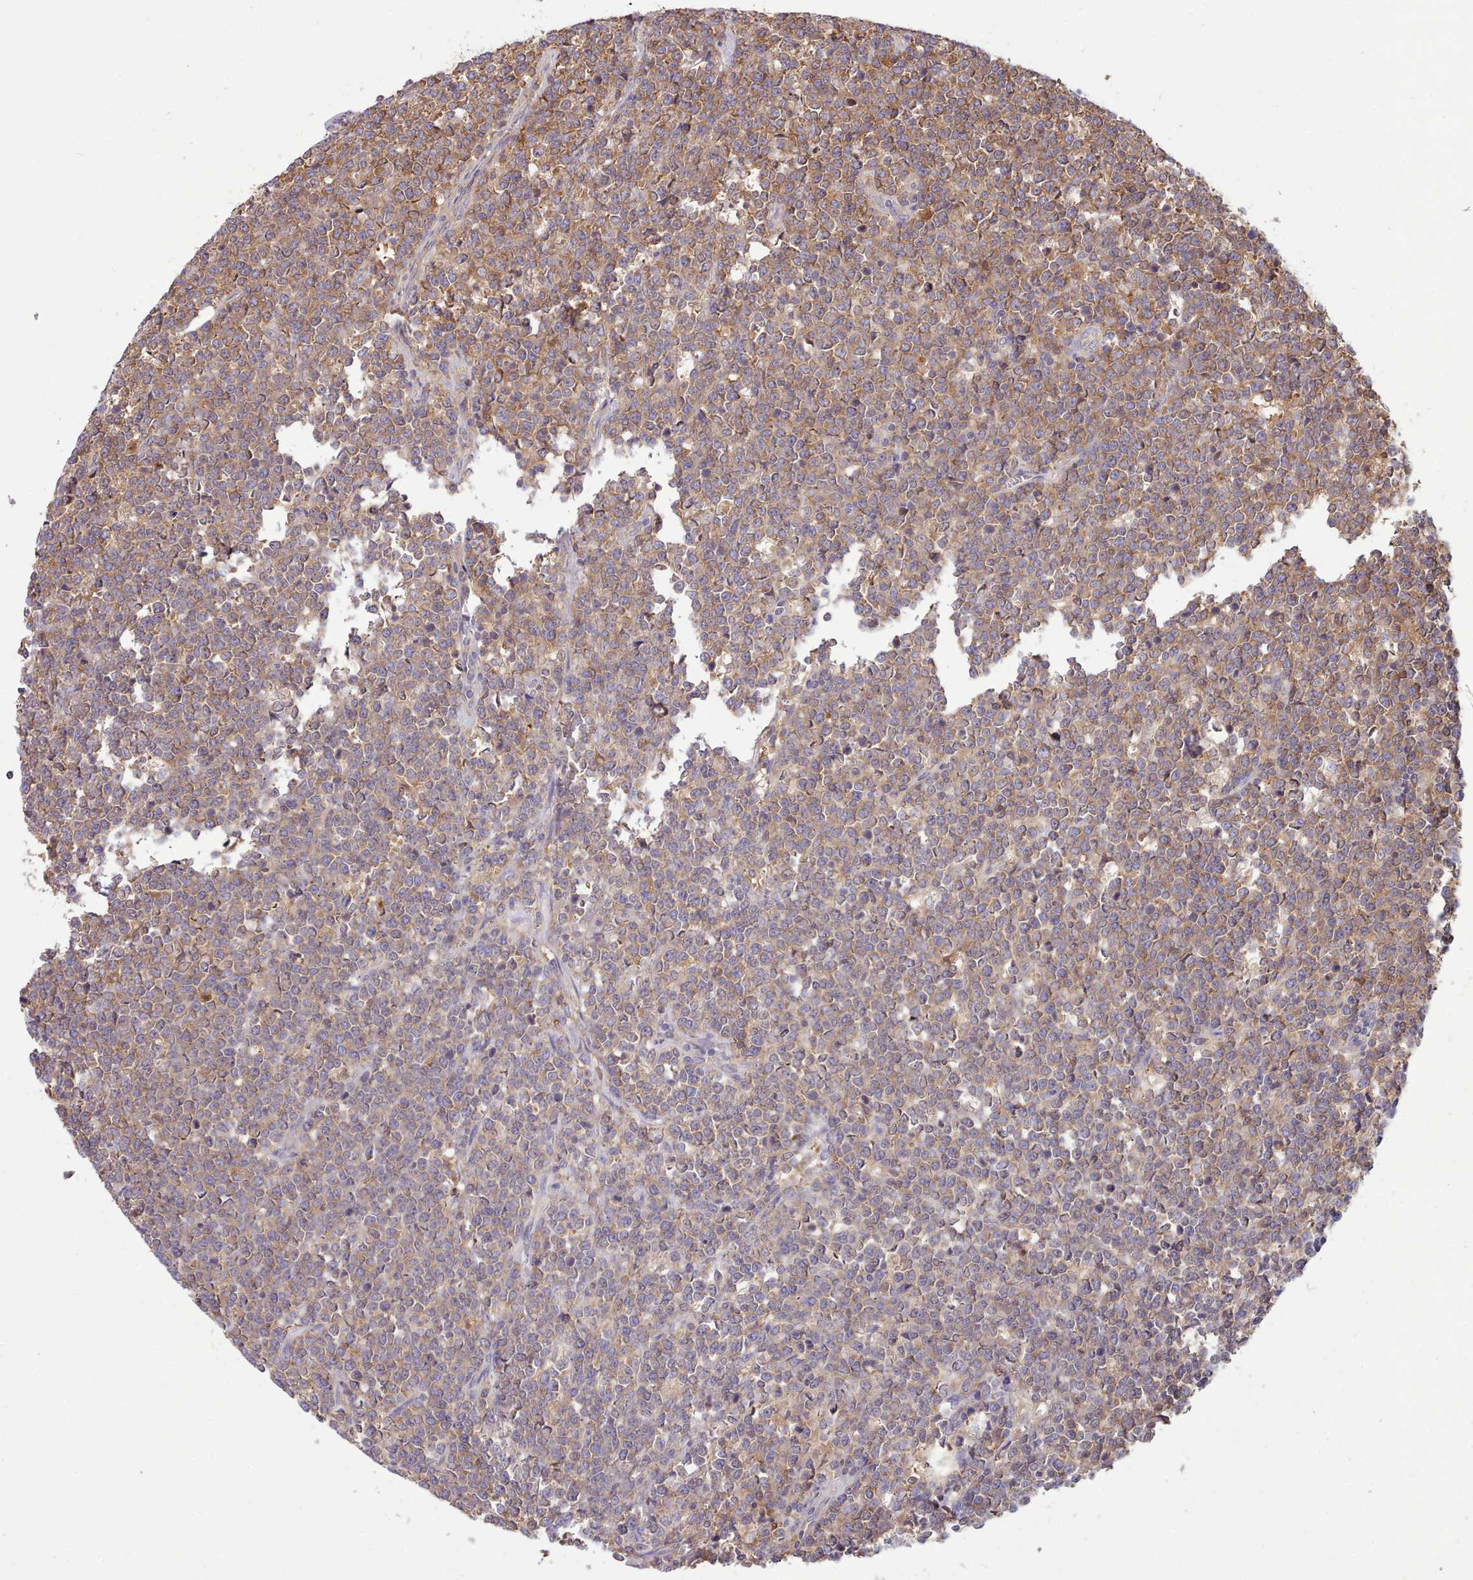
{"staining": {"intensity": "moderate", "quantity": "25%-75%", "location": "cytoplasmic/membranous"}, "tissue": "lymphoma", "cell_type": "Tumor cells", "image_type": "cancer", "snomed": [{"axis": "morphology", "description": "Malignant lymphoma, non-Hodgkin's type, High grade"}, {"axis": "topography", "description": "Small intestine"}], "caption": "Protein staining by IHC shows moderate cytoplasmic/membranous positivity in approximately 25%-75% of tumor cells in malignant lymphoma, non-Hodgkin's type (high-grade).", "gene": "SLC4A9", "patient": {"sex": "male", "age": 8}}